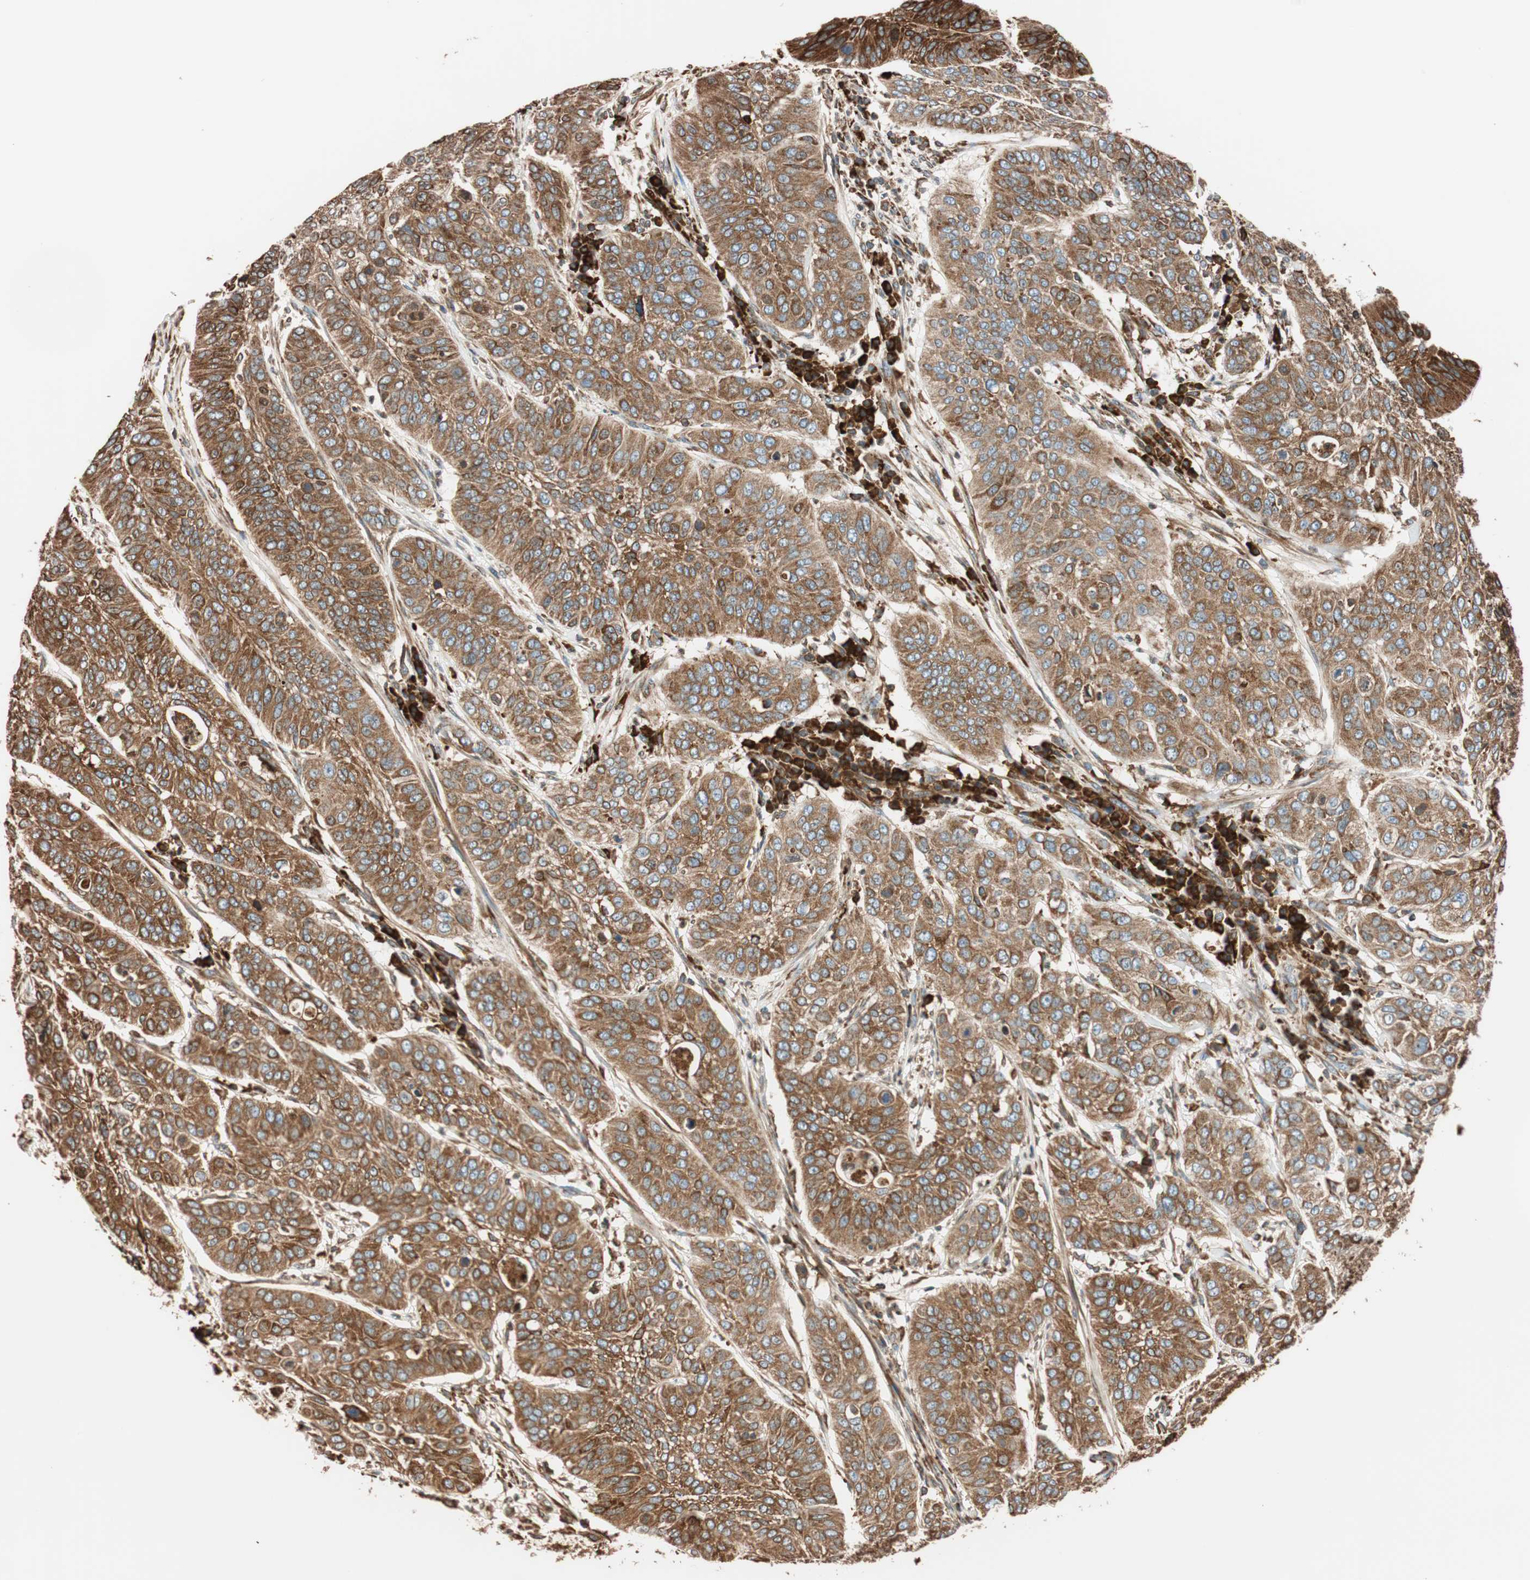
{"staining": {"intensity": "moderate", "quantity": ">75%", "location": "cytoplasmic/membranous"}, "tissue": "cervical cancer", "cell_type": "Tumor cells", "image_type": "cancer", "snomed": [{"axis": "morphology", "description": "Squamous cell carcinoma, NOS"}, {"axis": "topography", "description": "Cervix"}], "caption": "This image exhibits cervical cancer stained with IHC to label a protein in brown. The cytoplasmic/membranous of tumor cells show moderate positivity for the protein. Nuclei are counter-stained blue.", "gene": "PRKCSH", "patient": {"sex": "female", "age": 39}}